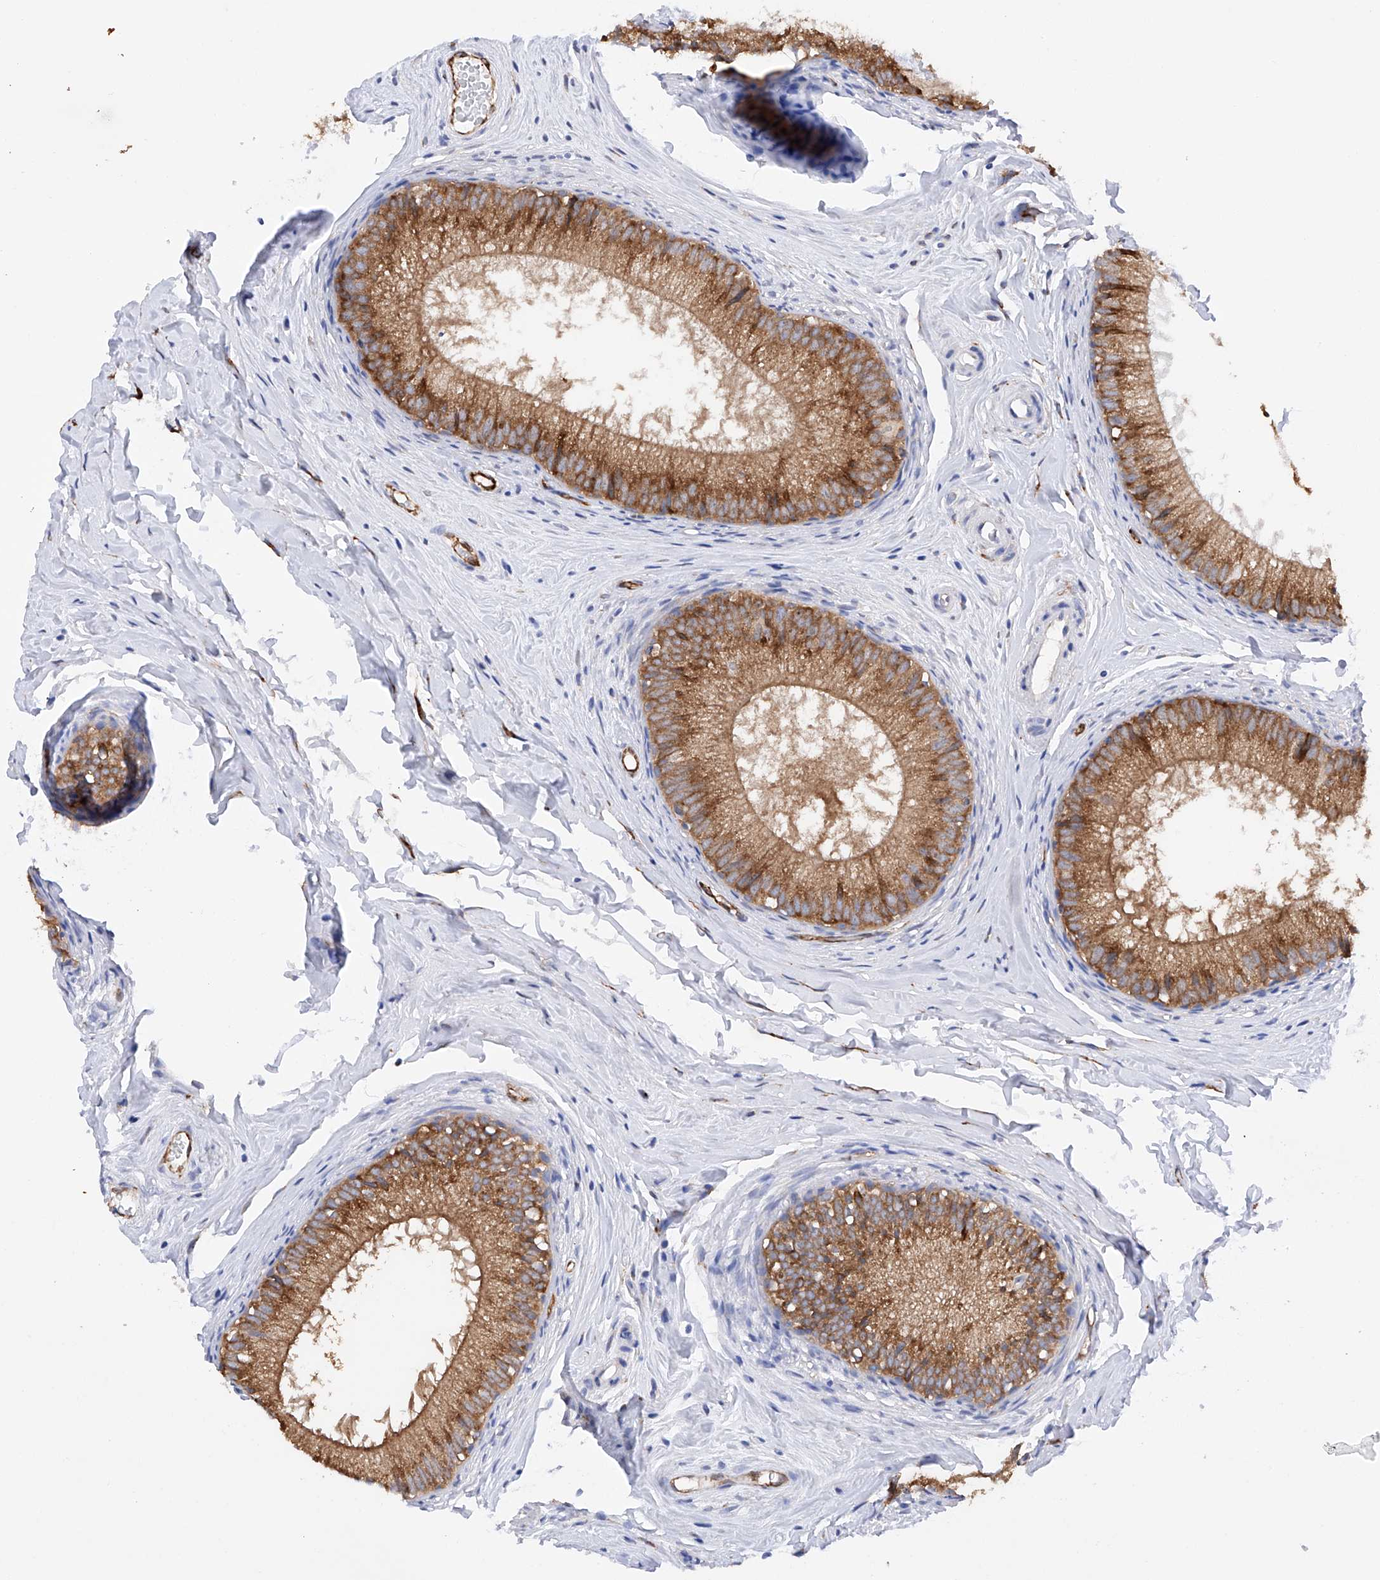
{"staining": {"intensity": "strong", "quantity": ">75%", "location": "cytoplasmic/membranous"}, "tissue": "epididymis", "cell_type": "Glandular cells", "image_type": "normal", "snomed": [{"axis": "morphology", "description": "Normal tissue, NOS"}, {"axis": "topography", "description": "Epididymis"}], "caption": "Immunohistochemistry (IHC) photomicrograph of benign epididymis stained for a protein (brown), which reveals high levels of strong cytoplasmic/membranous staining in approximately >75% of glandular cells.", "gene": "PDIA5", "patient": {"sex": "male", "age": 34}}